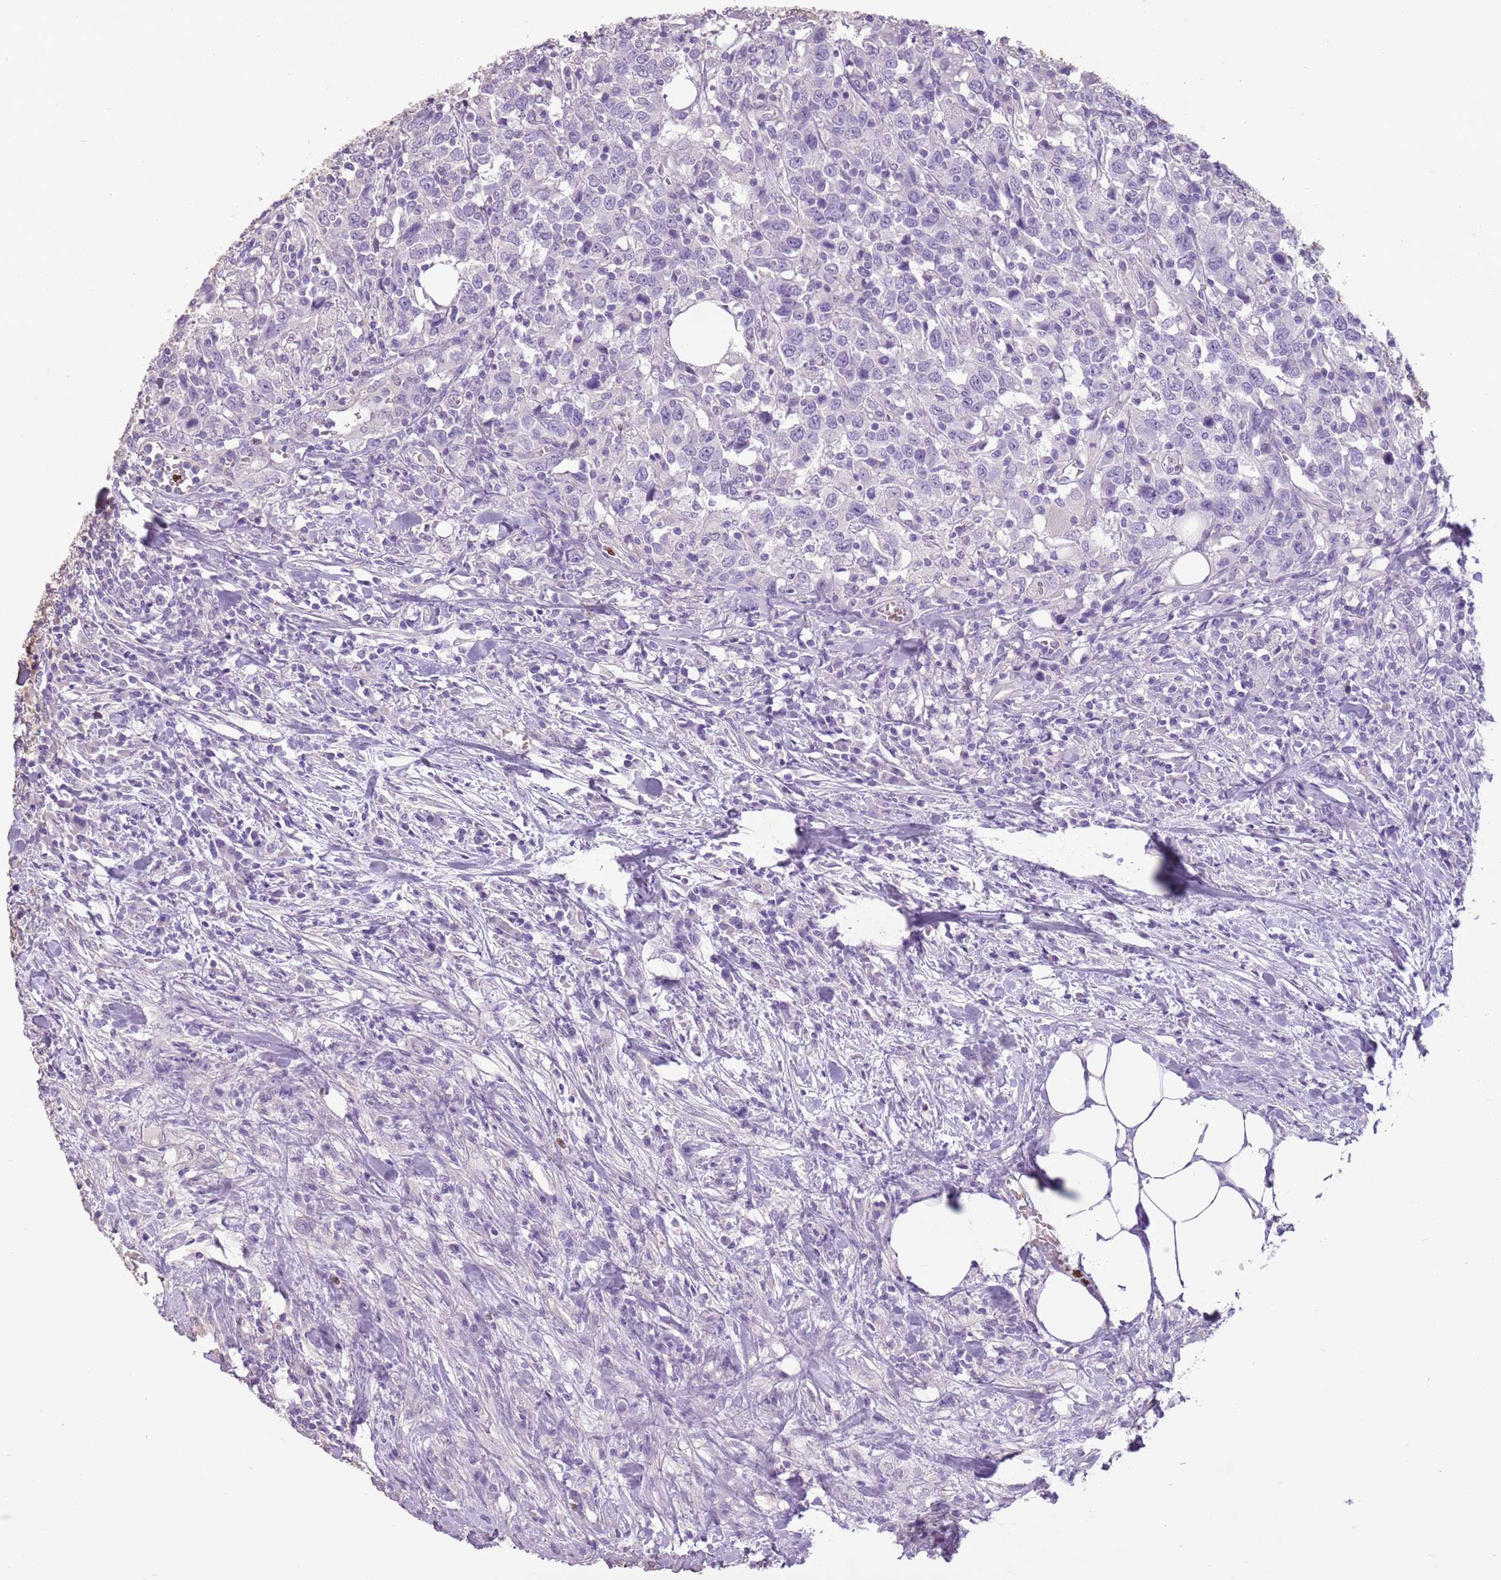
{"staining": {"intensity": "negative", "quantity": "none", "location": "none"}, "tissue": "urothelial cancer", "cell_type": "Tumor cells", "image_type": "cancer", "snomed": [{"axis": "morphology", "description": "Urothelial carcinoma, High grade"}, {"axis": "topography", "description": "Urinary bladder"}], "caption": "Immunohistochemistry image of neoplastic tissue: urothelial cancer stained with DAB displays no significant protein positivity in tumor cells.", "gene": "CELF6", "patient": {"sex": "male", "age": 61}}